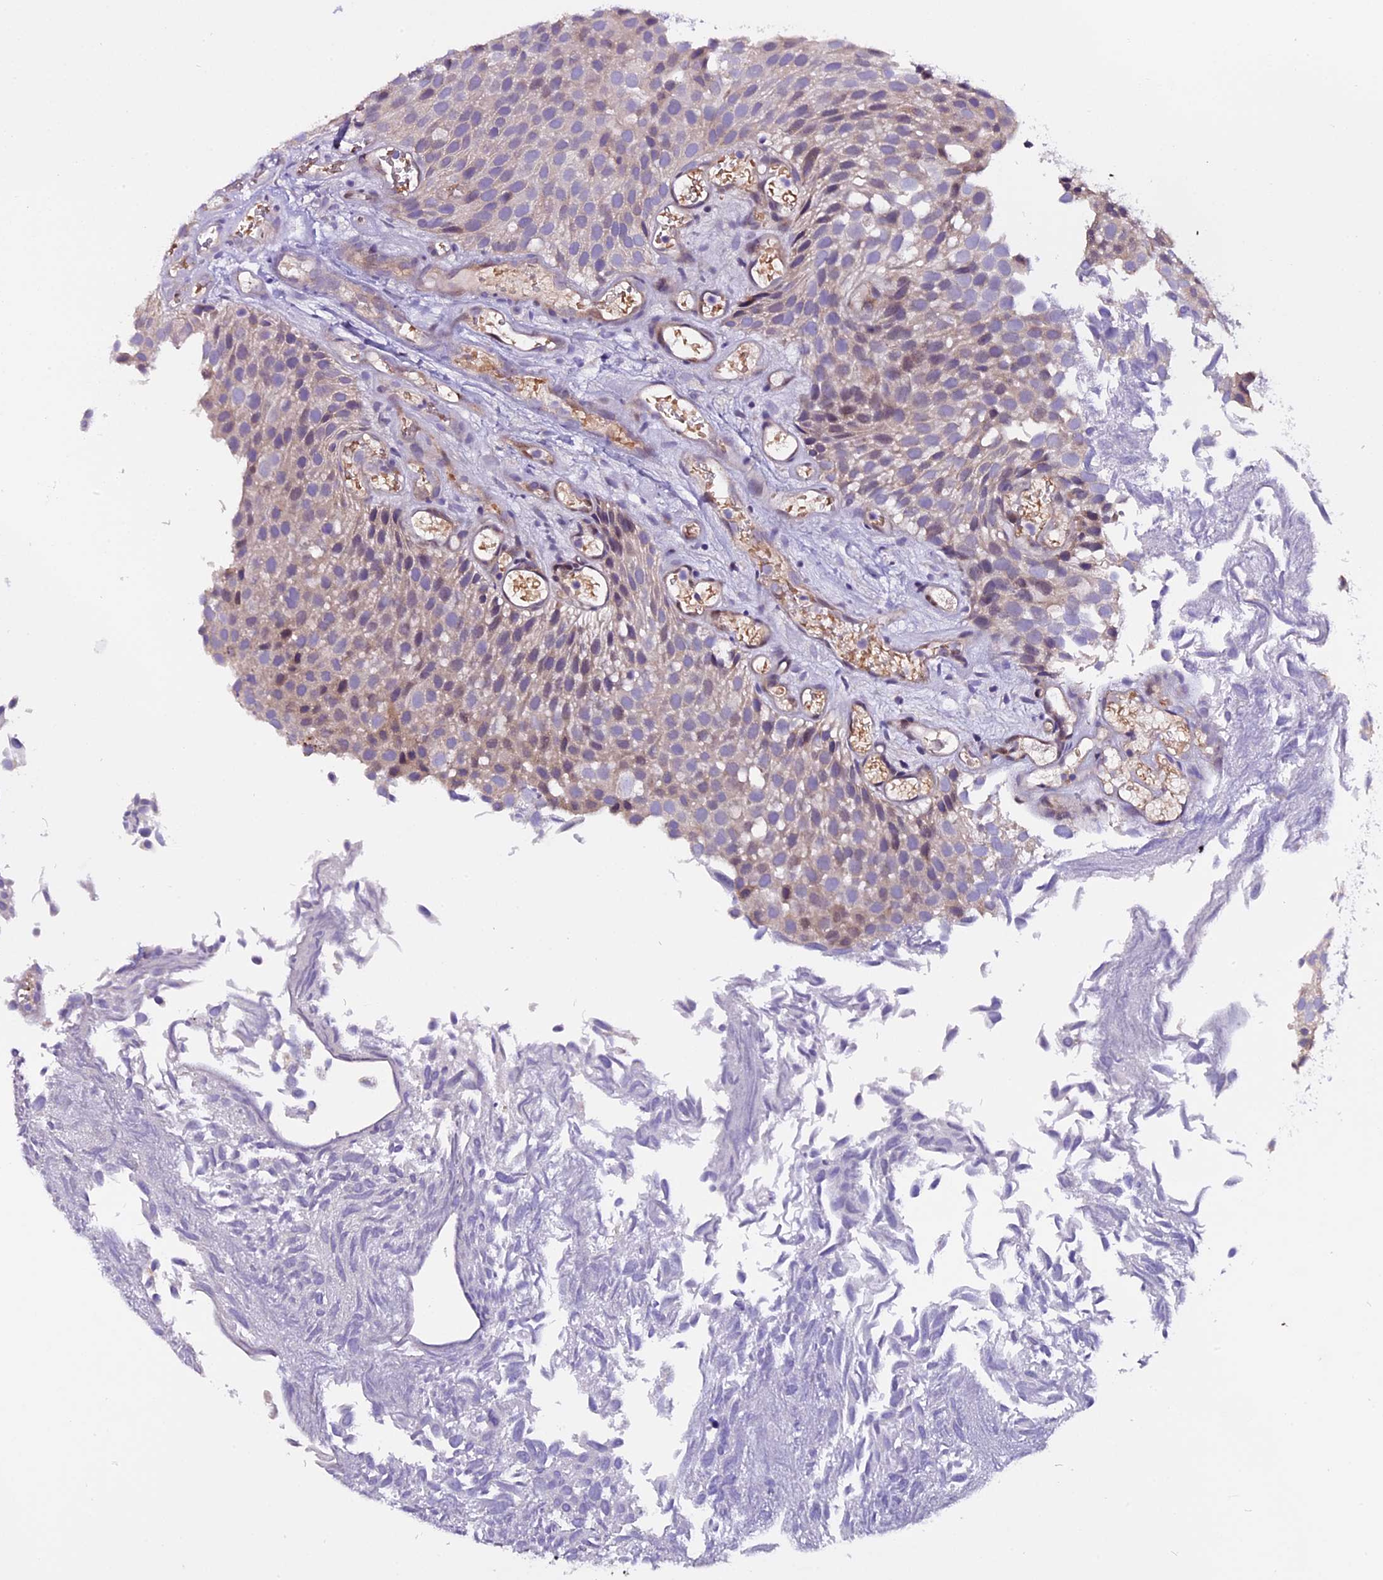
{"staining": {"intensity": "weak", "quantity": "25%-75%", "location": "cytoplasmic/membranous"}, "tissue": "urothelial cancer", "cell_type": "Tumor cells", "image_type": "cancer", "snomed": [{"axis": "morphology", "description": "Urothelial carcinoma, Low grade"}, {"axis": "topography", "description": "Urinary bladder"}], "caption": "There is low levels of weak cytoplasmic/membranous positivity in tumor cells of low-grade urothelial carcinoma, as demonstrated by immunohistochemical staining (brown color).", "gene": "C9orf40", "patient": {"sex": "male", "age": 89}}